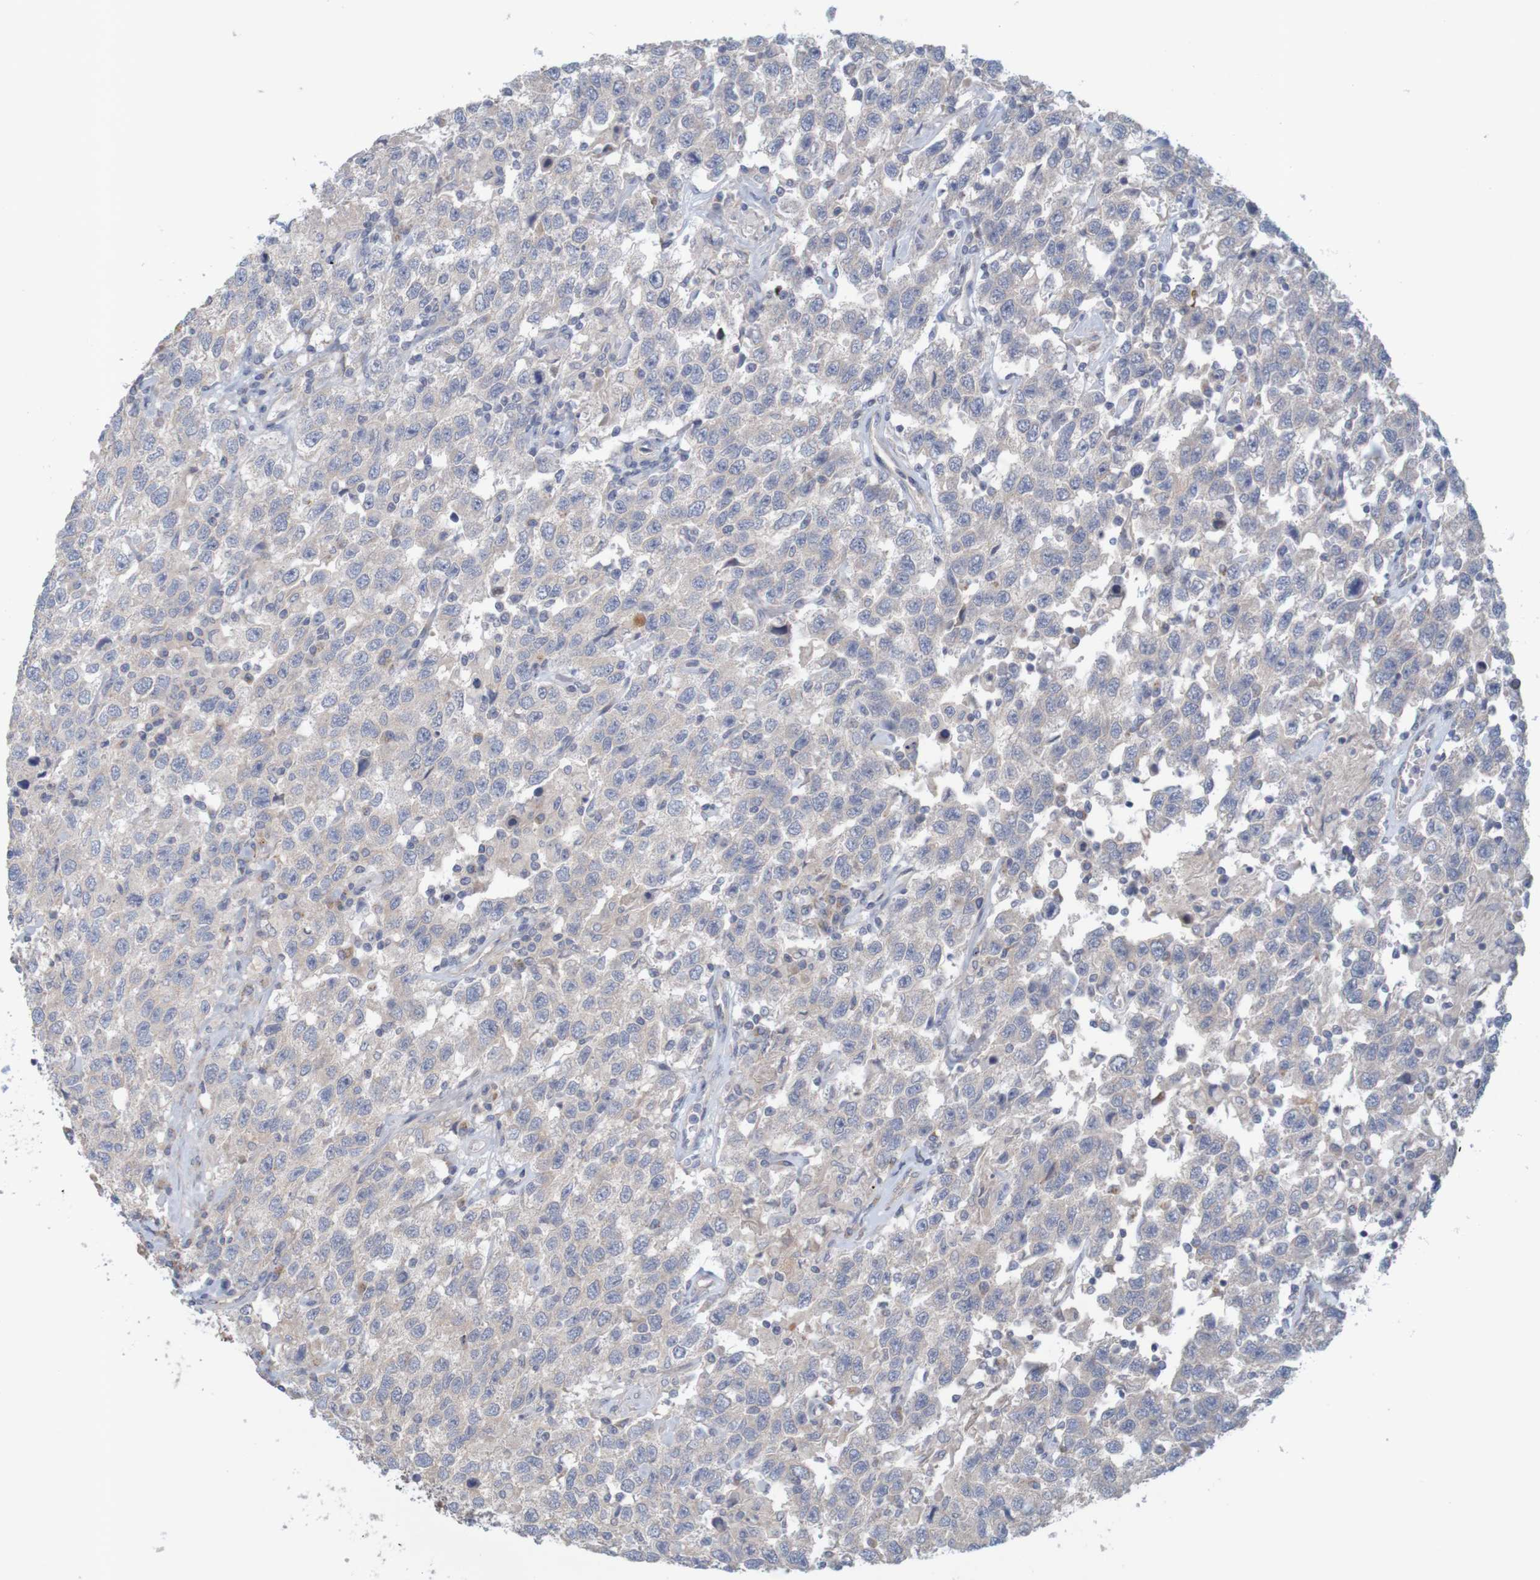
{"staining": {"intensity": "weak", "quantity": "25%-75%", "location": "cytoplasmic/membranous"}, "tissue": "testis cancer", "cell_type": "Tumor cells", "image_type": "cancer", "snomed": [{"axis": "morphology", "description": "Seminoma, NOS"}, {"axis": "topography", "description": "Testis"}], "caption": "This histopathology image shows IHC staining of seminoma (testis), with low weak cytoplasmic/membranous staining in approximately 25%-75% of tumor cells.", "gene": "KRT23", "patient": {"sex": "male", "age": 41}}